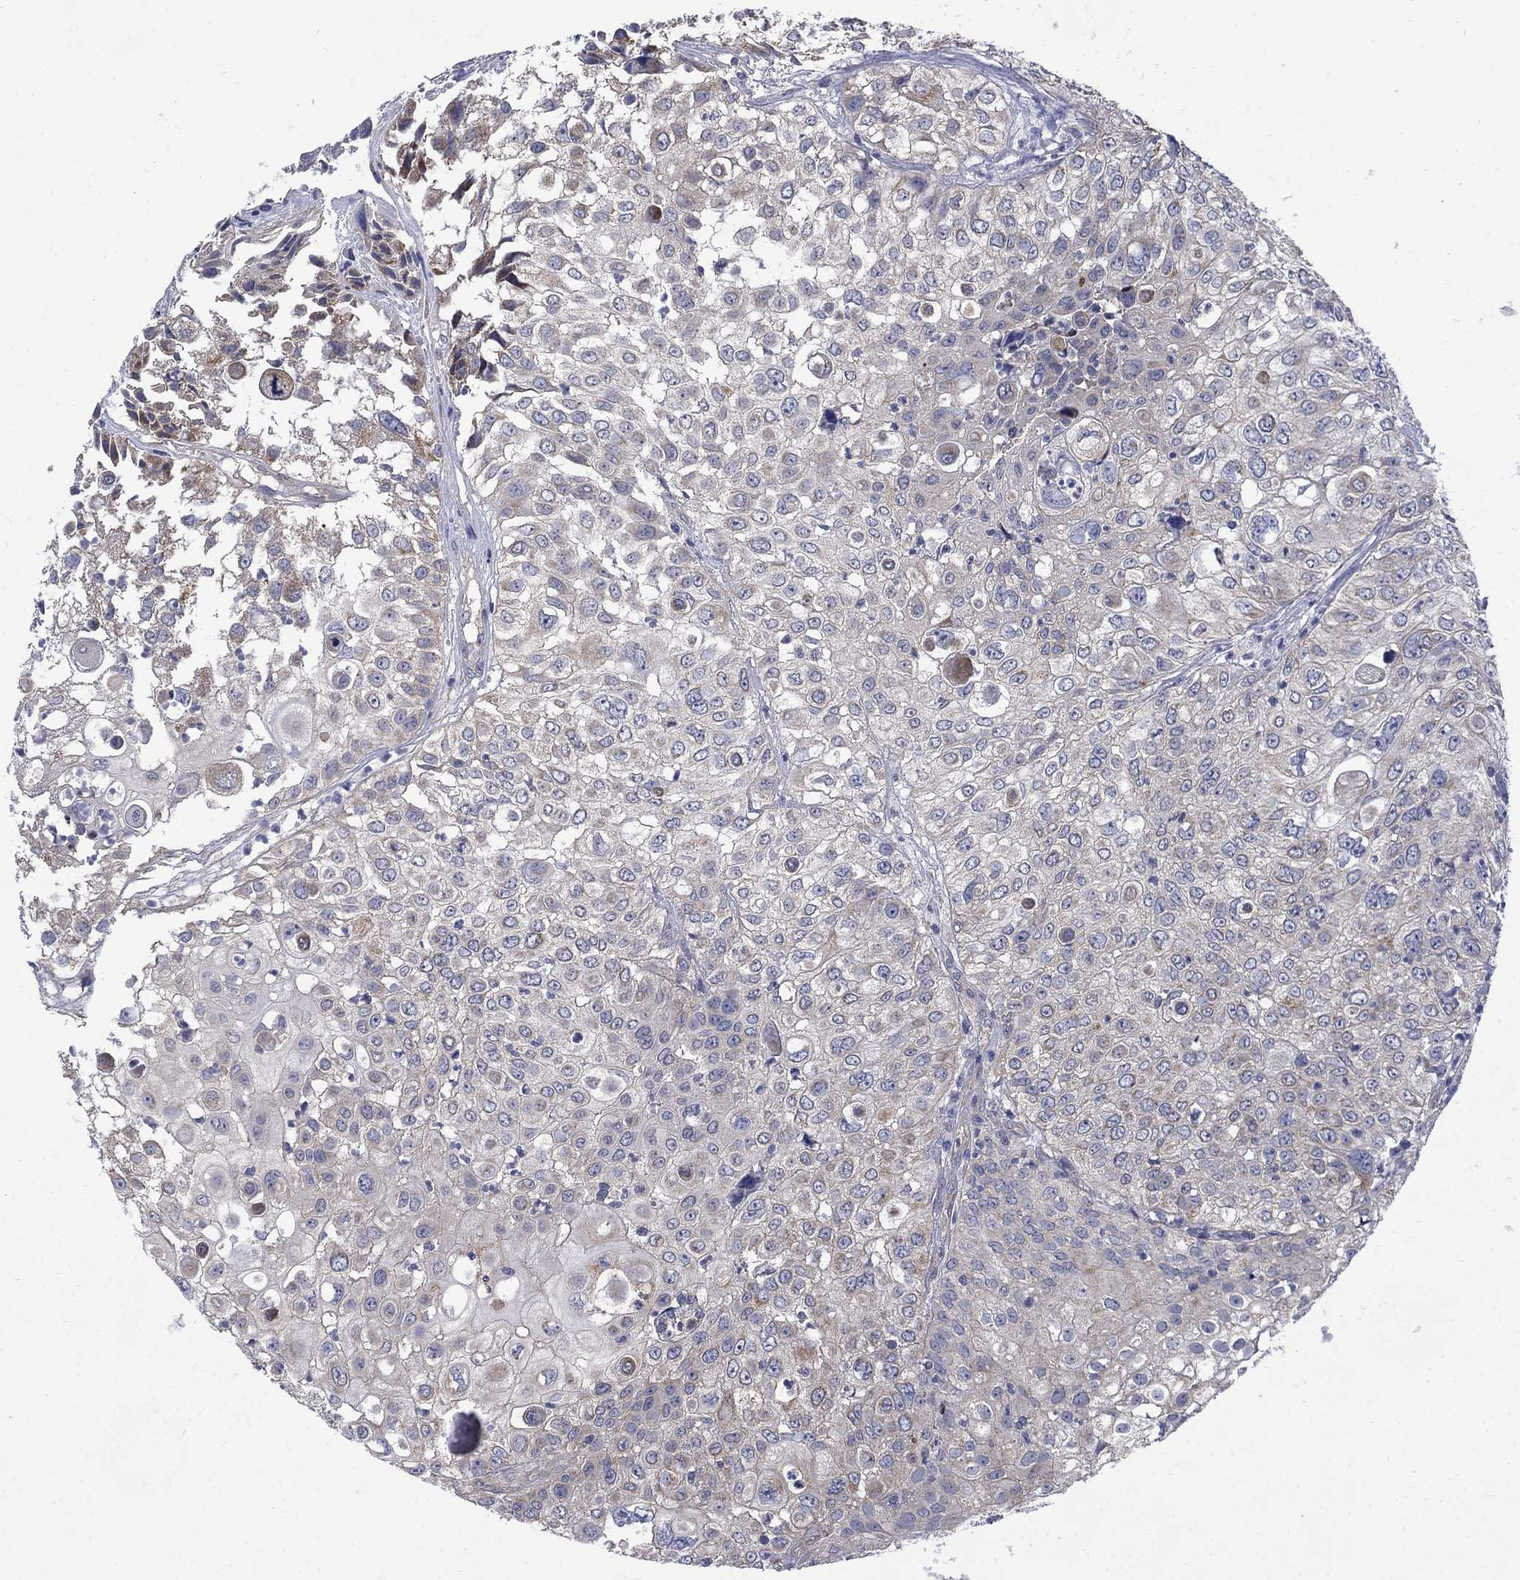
{"staining": {"intensity": "moderate", "quantity": "<25%", "location": "cytoplasmic/membranous"}, "tissue": "urothelial cancer", "cell_type": "Tumor cells", "image_type": "cancer", "snomed": [{"axis": "morphology", "description": "Urothelial carcinoma, High grade"}, {"axis": "topography", "description": "Urinary bladder"}], "caption": "Immunohistochemistry photomicrograph of neoplastic tissue: urothelial carcinoma (high-grade) stained using immunohistochemistry reveals low levels of moderate protein expression localized specifically in the cytoplasmic/membranous of tumor cells, appearing as a cytoplasmic/membranous brown color.", "gene": "HSPA12A", "patient": {"sex": "female", "age": 79}}